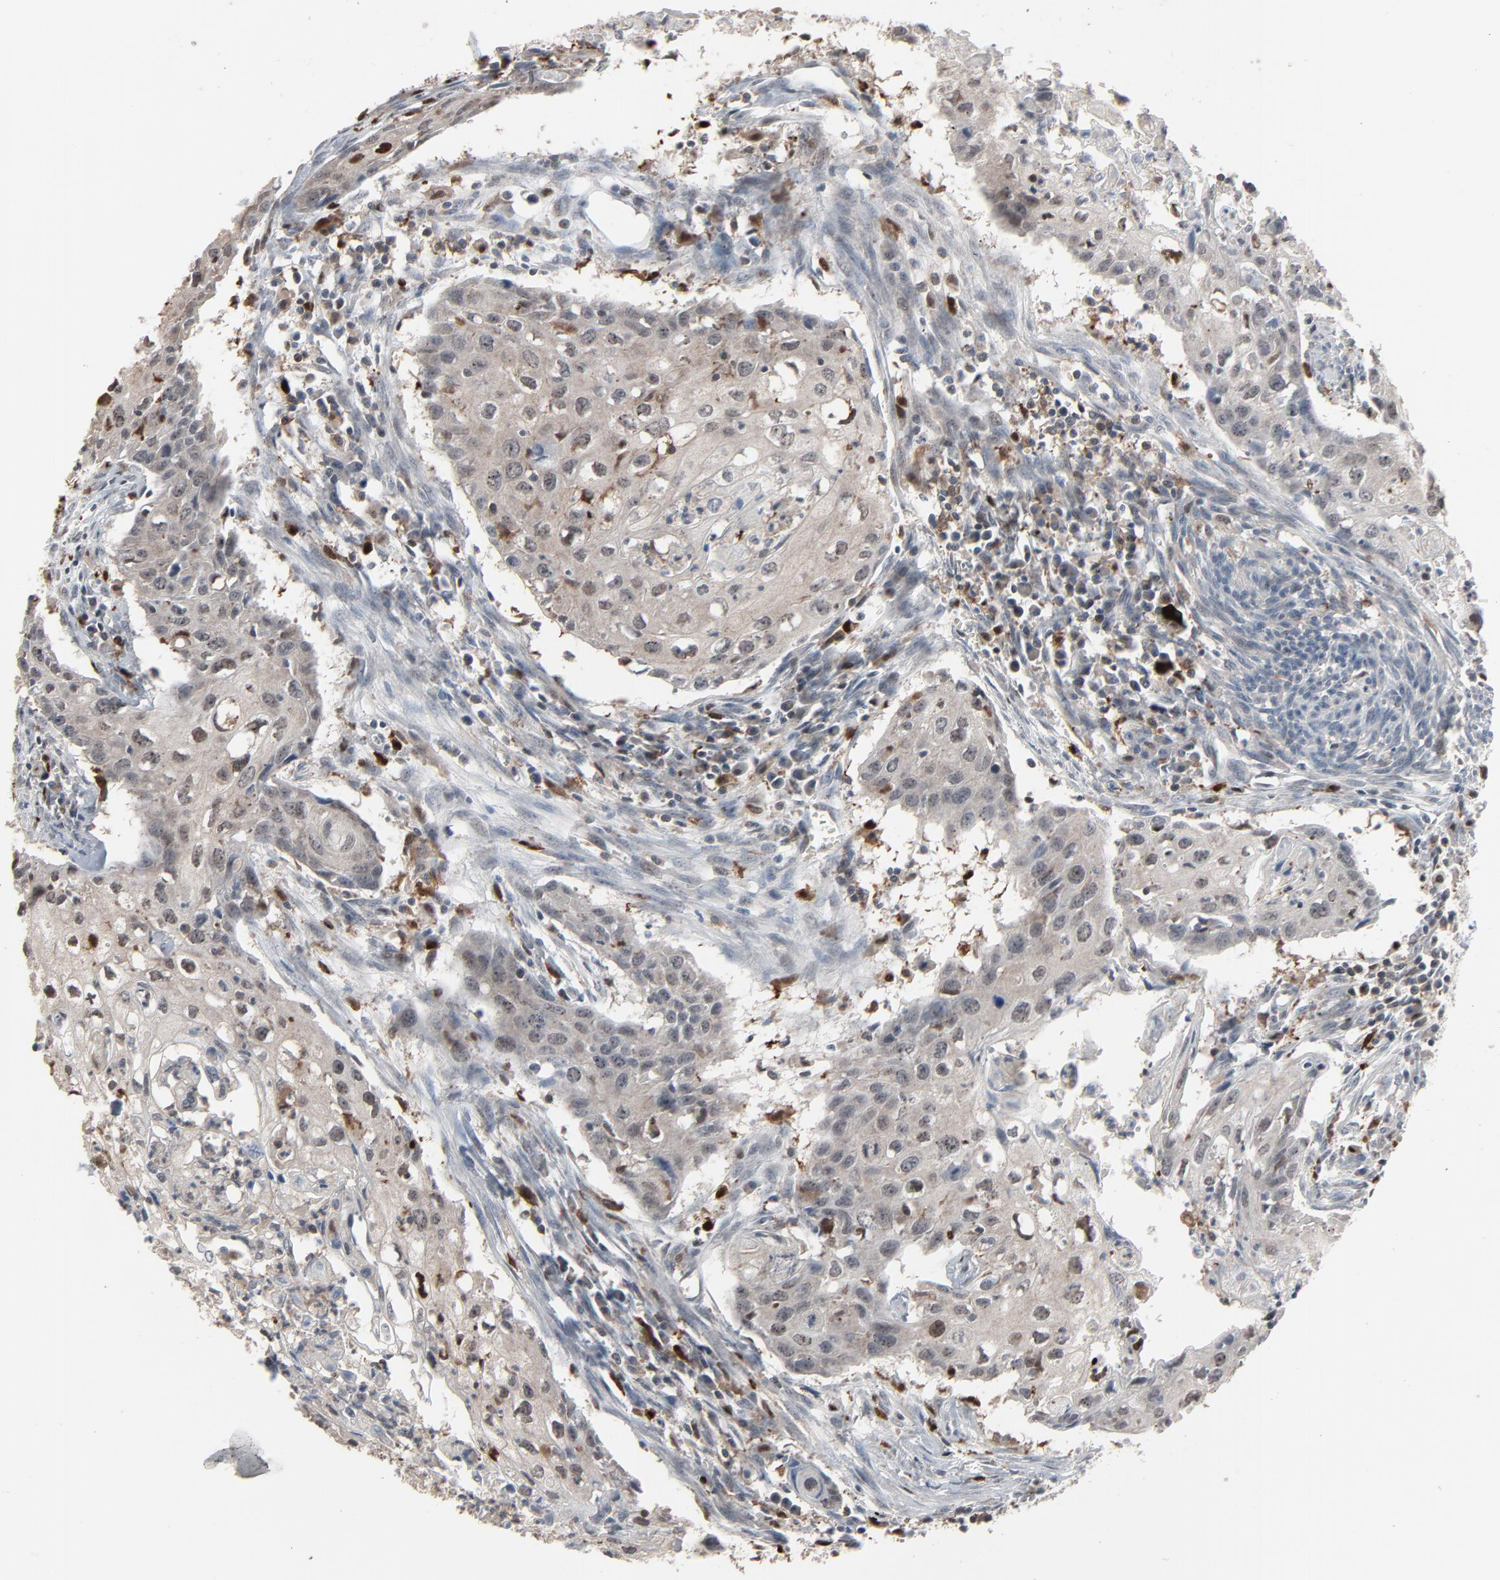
{"staining": {"intensity": "weak", "quantity": ">75%", "location": "cytoplasmic/membranous"}, "tissue": "urothelial cancer", "cell_type": "Tumor cells", "image_type": "cancer", "snomed": [{"axis": "morphology", "description": "Urothelial carcinoma, High grade"}, {"axis": "topography", "description": "Urinary bladder"}], "caption": "Brown immunohistochemical staining in human urothelial cancer demonstrates weak cytoplasmic/membranous positivity in about >75% of tumor cells.", "gene": "DOCK8", "patient": {"sex": "male", "age": 54}}